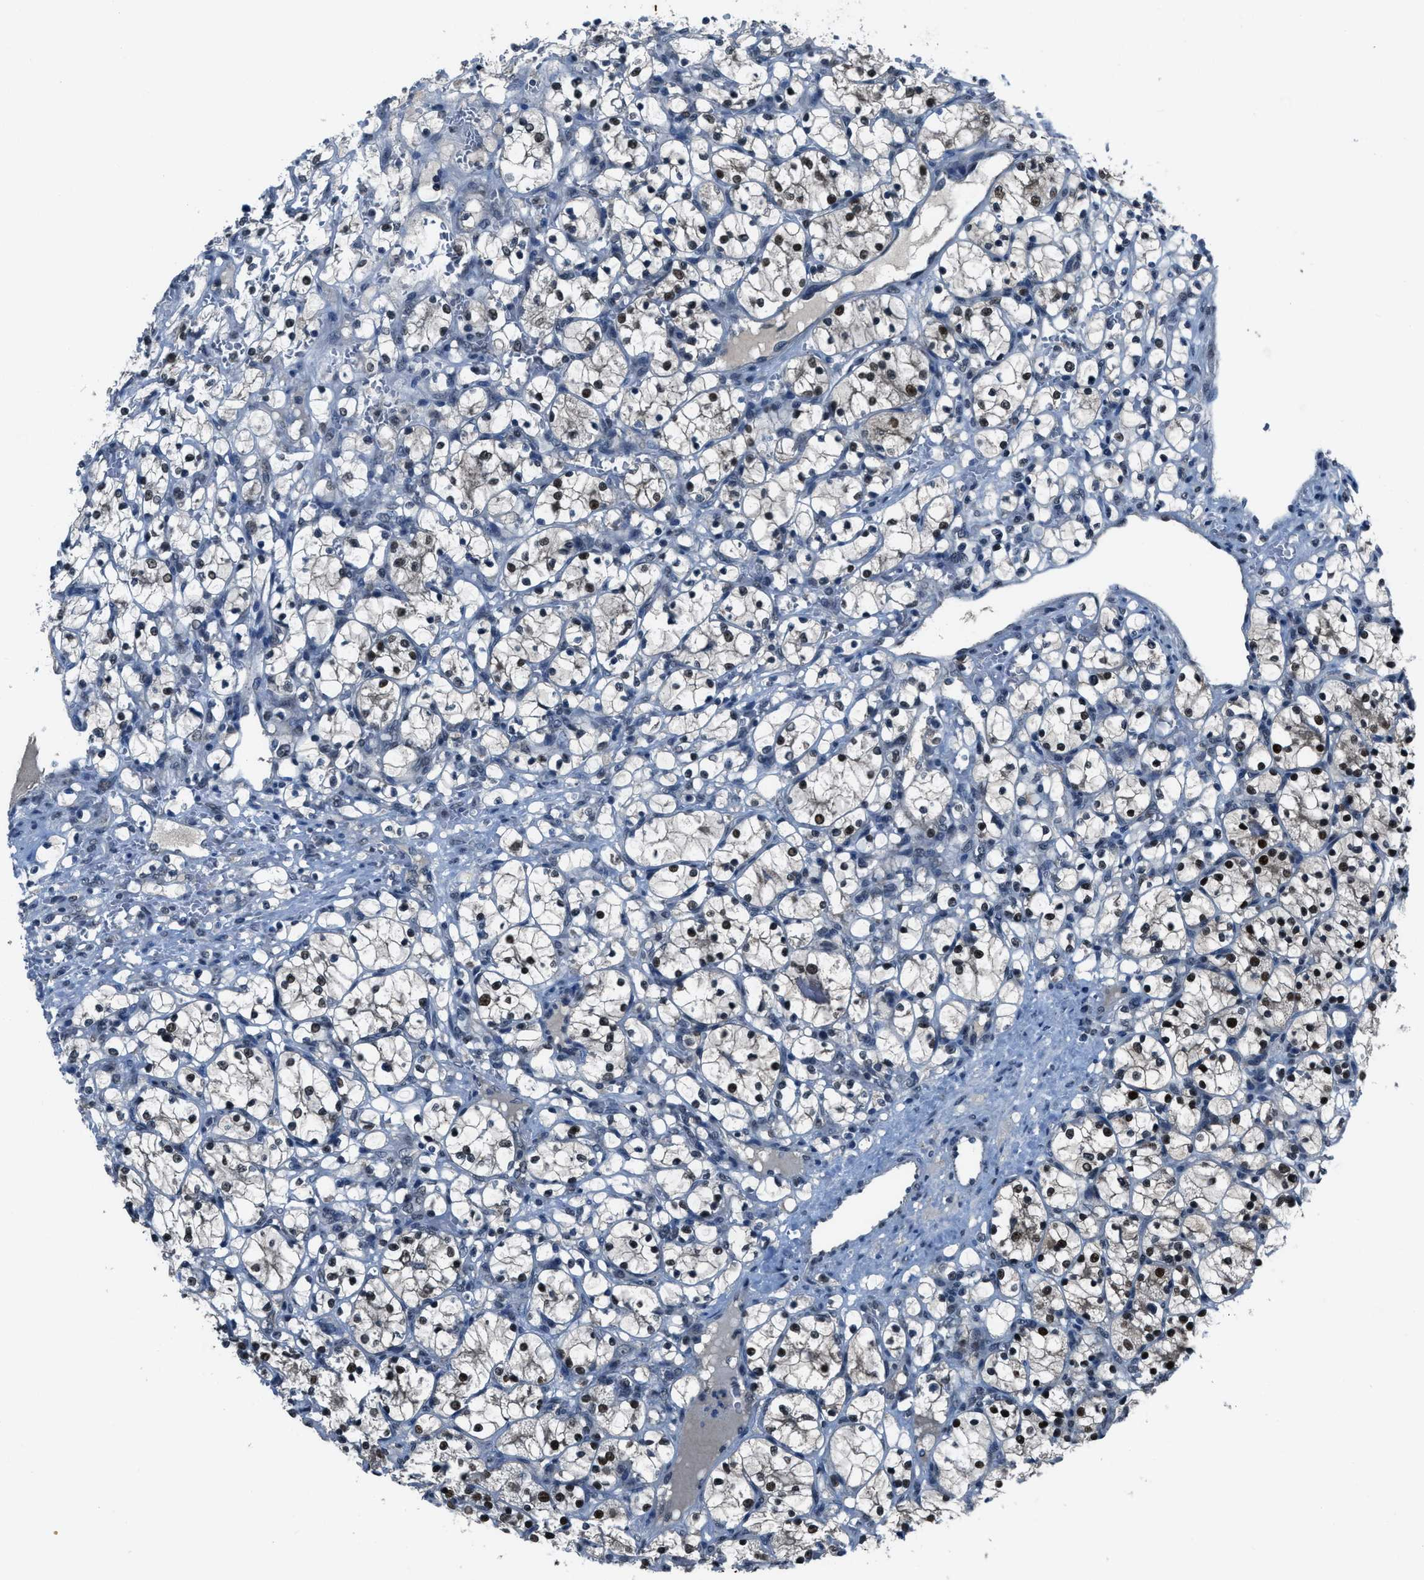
{"staining": {"intensity": "strong", "quantity": ">75%", "location": "nuclear"}, "tissue": "renal cancer", "cell_type": "Tumor cells", "image_type": "cancer", "snomed": [{"axis": "morphology", "description": "Adenocarcinoma, NOS"}, {"axis": "topography", "description": "Kidney"}], "caption": "Immunohistochemistry (IHC) micrograph of adenocarcinoma (renal) stained for a protein (brown), which demonstrates high levels of strong nuclear staining in approximately >75% of tumor cells.", "gene": "DUSP19", "patient": {"sex": "female", "age": 69}}